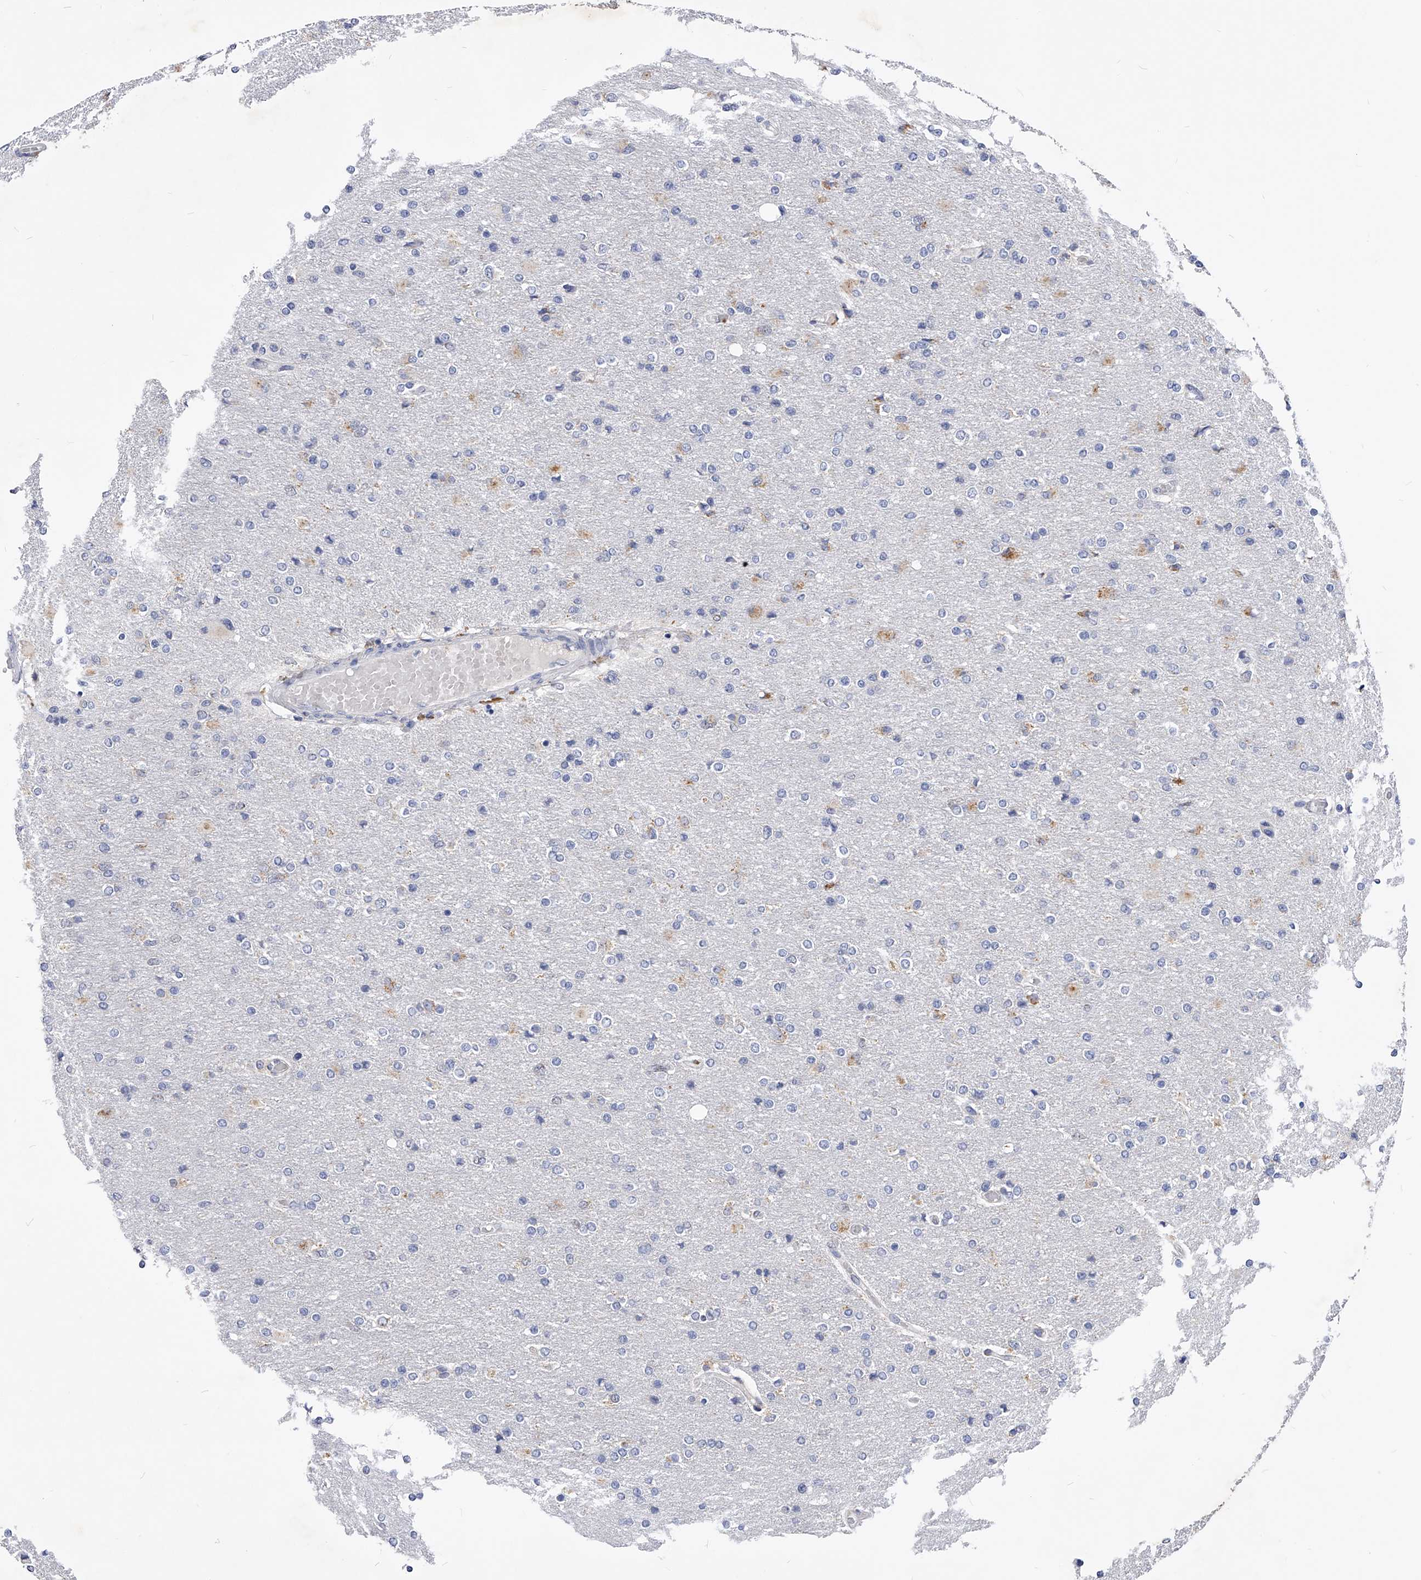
{"staining": {"intensity": "negative", "quantity": "none", "location": "none"}, "tissue": "glioma", "cell_type": "Tumor cells", "image_type": "cancer", "snomed": [{"axis": "morphology", "description": "Glioma, malignant, High grade"}, {"axis": "topography", "description": "Cerebral cortex"}], "caption": "Tumor cells show no significant protein positivity in malignant high-grade glioma.", "gene": "ZNF529", "patient": {"sex": "female", "age": 36}}